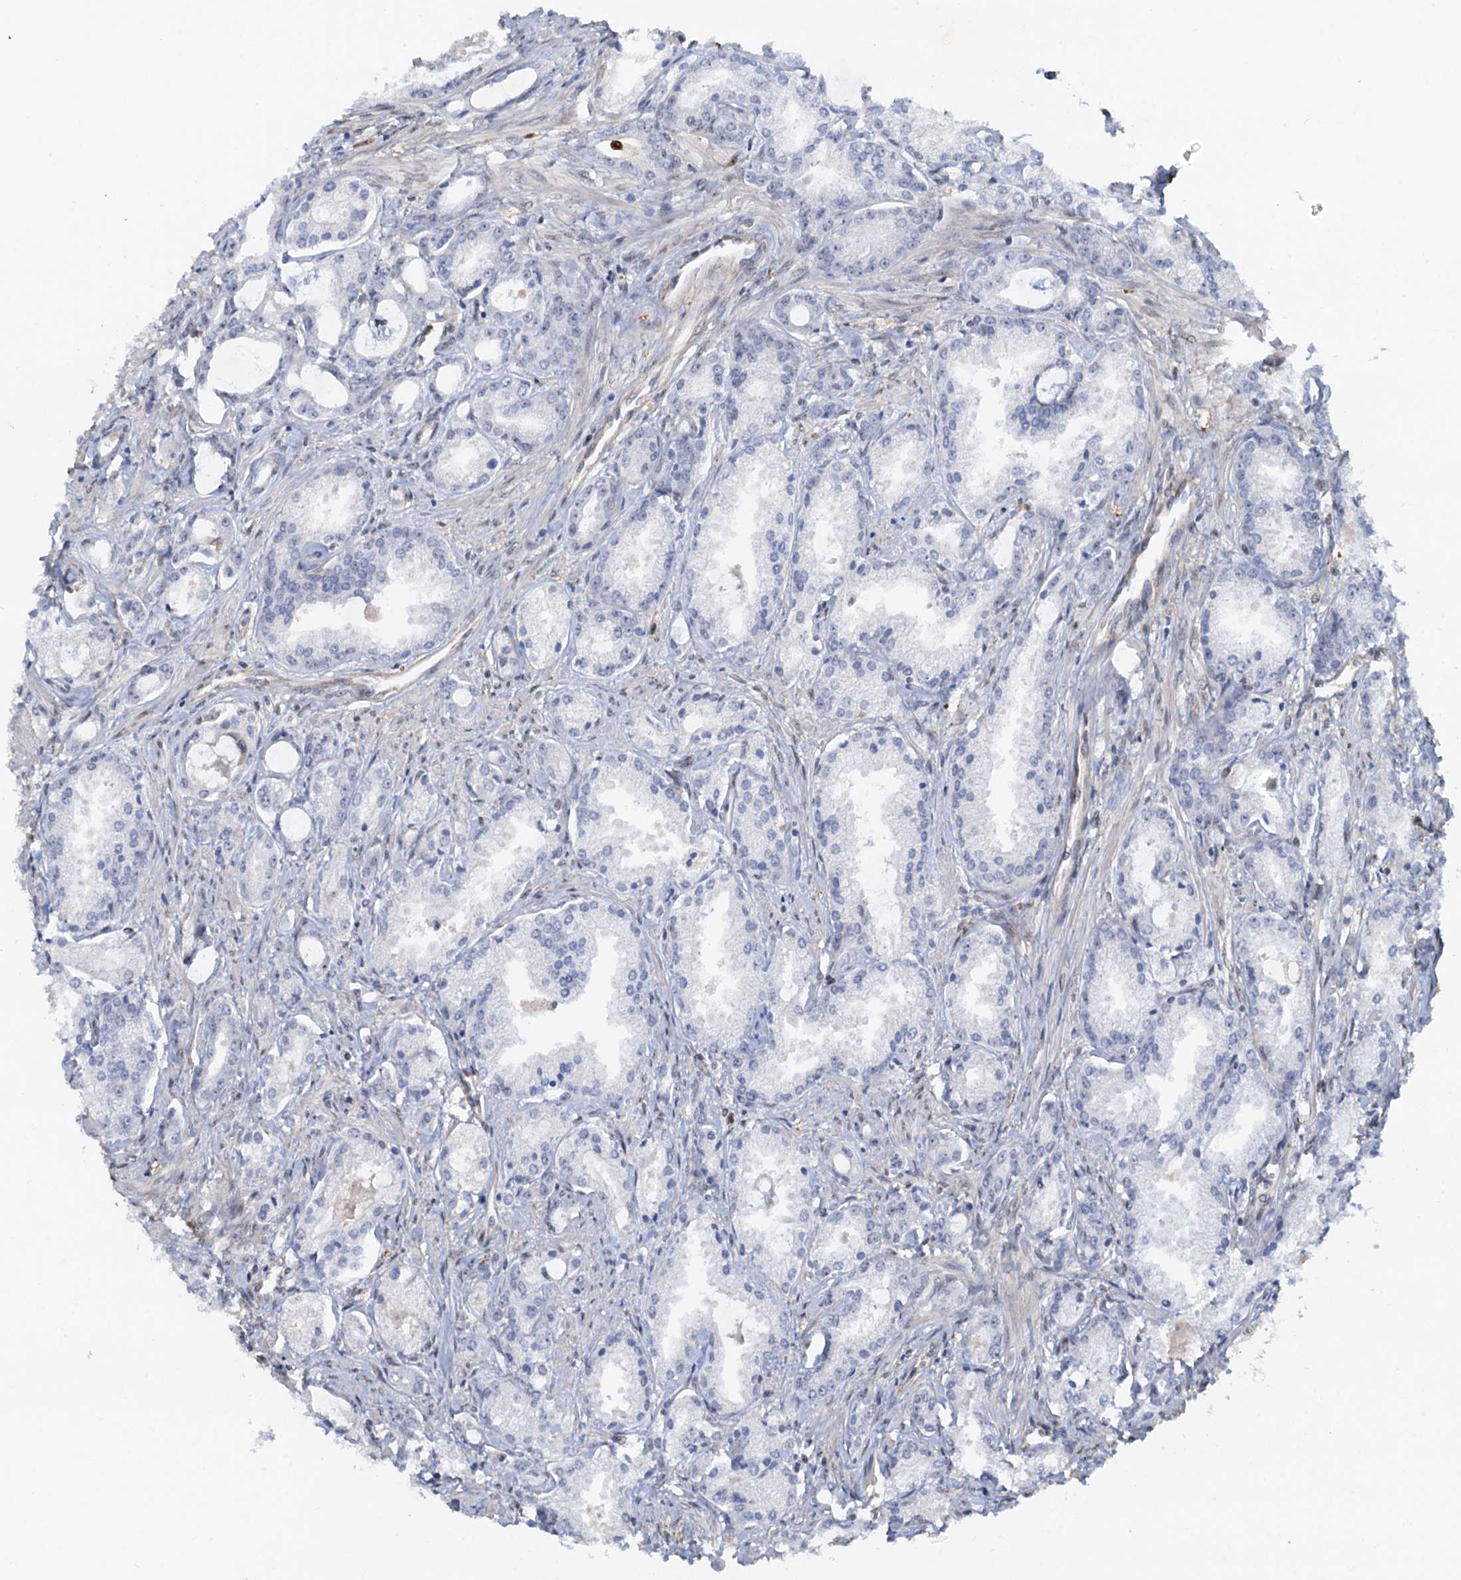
{"staining": {"intensity": "negative", "quantity": "none", "location": "none"}, "tissue": "prostate cancer", "cell_type": "Tumor cells", "image_type": "cancer", "snomed": [{"axis": "morphology", "description": "Adenocarcinoma, Low grade"}, {"axis": "topography", "description": "Prostate"}], "caption": "There is no significant expression in tumor cells of low-grade adenocarcinoma (prostate). Nuclei are stained in blue.", "gene": "SPINDOC", "patient": {"sex": "male", "age": 68}}